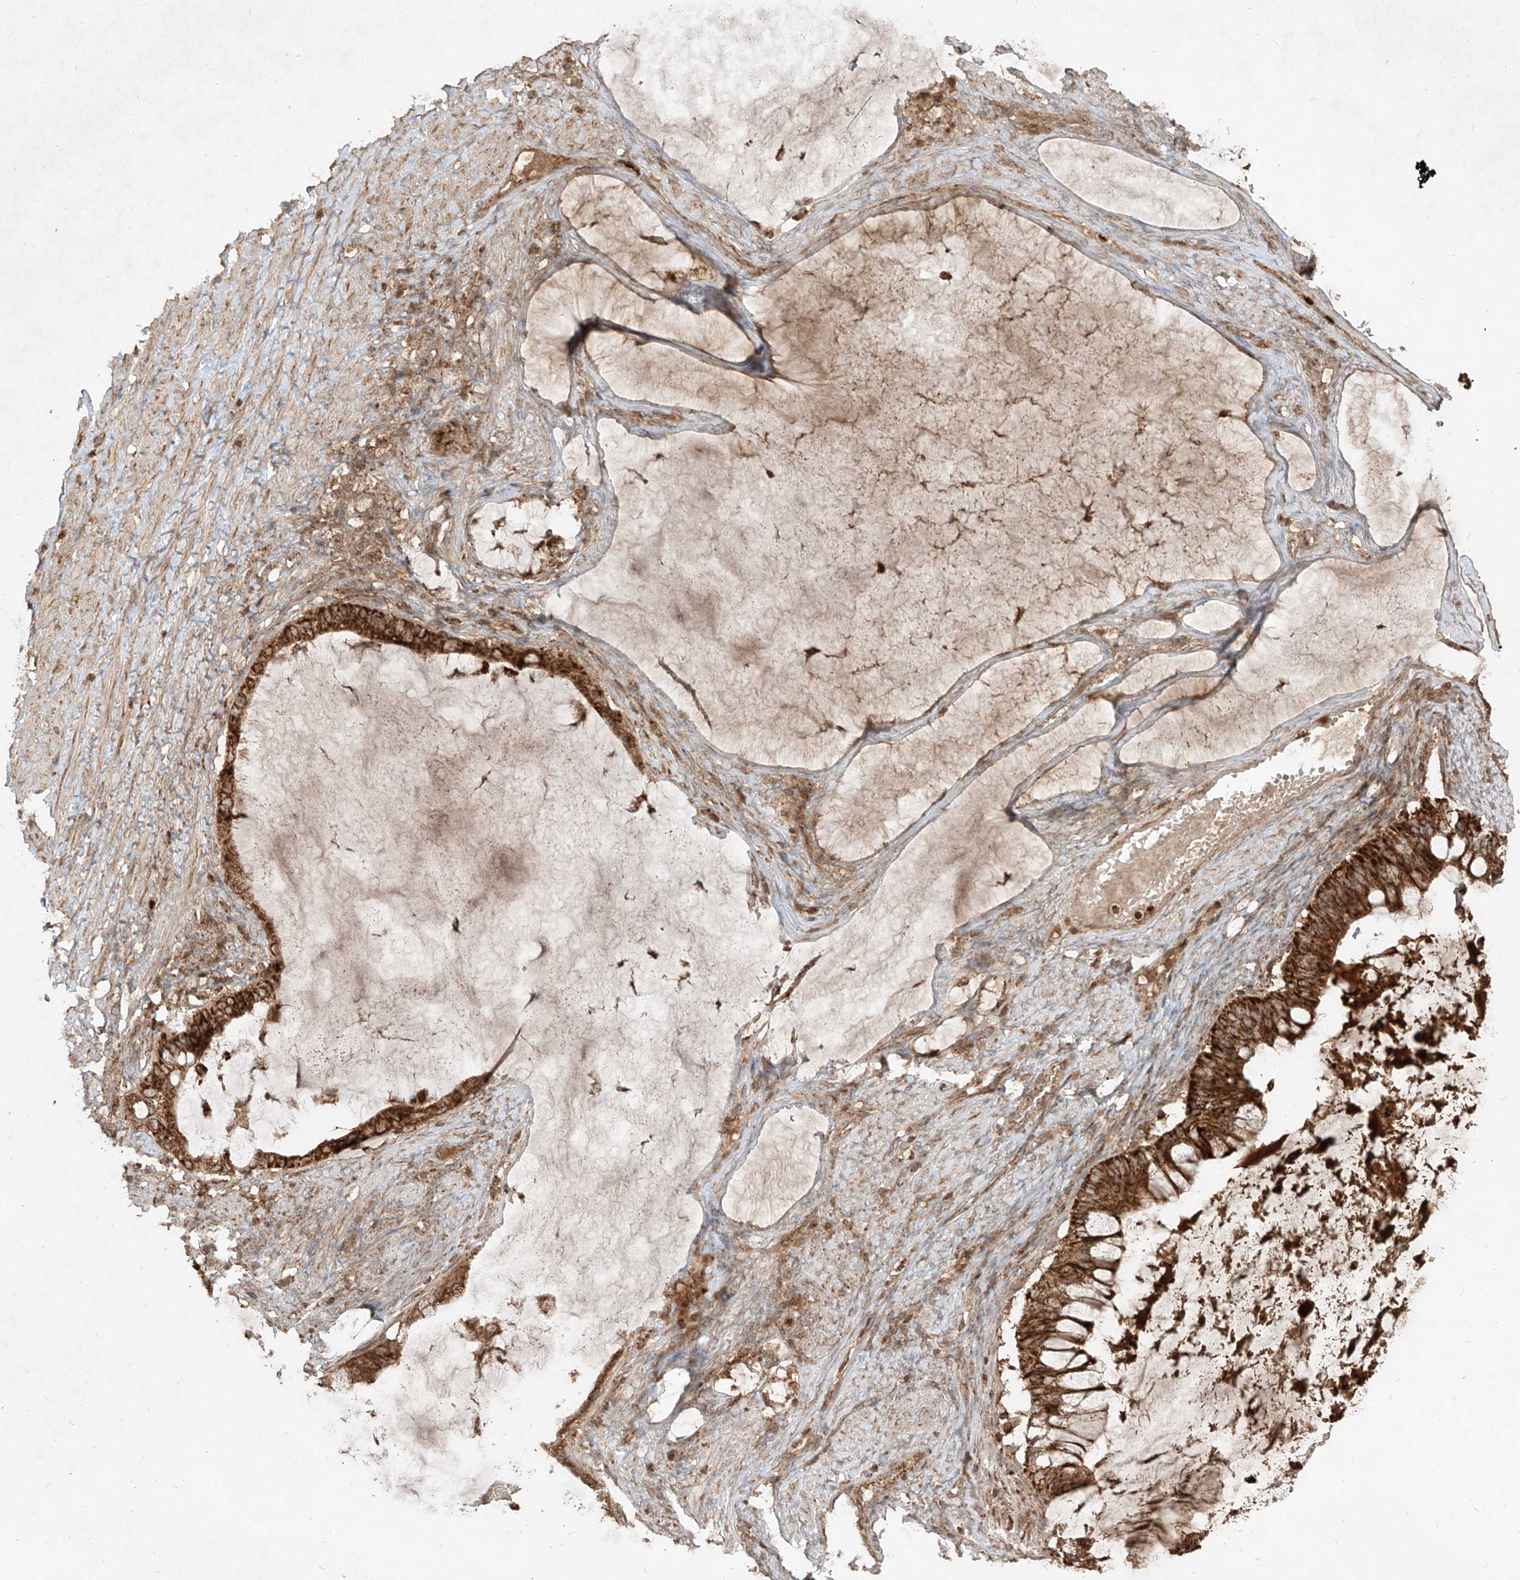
{"staining": {"intensity": "strong", "quantity": ">75%", "location": "cytoplasmic/membranous"}, "tissue": "ovarian cancer", "cell_type": "Tumor cells", "image_type": "cancer", "snomed": [{"axis": "morphology", "description": "Cystadenocarcinoma, mucinous, NOS"}, {"axis": "topography", "description": "Ovary"}], "caption": "Protein expression by immunohistochemistry demonstrates strong cytoplasmic/membranous expression in about >75% of tumor cells in ovarian cancer (mucinous cystadenocarcinoma). (DAB (3,3'-diaminobenzidine) IHC, brown staining for protein, blue staining for nuclei).", "gene": "AIM2", "patient": {"sex": "female", "age": 61}}